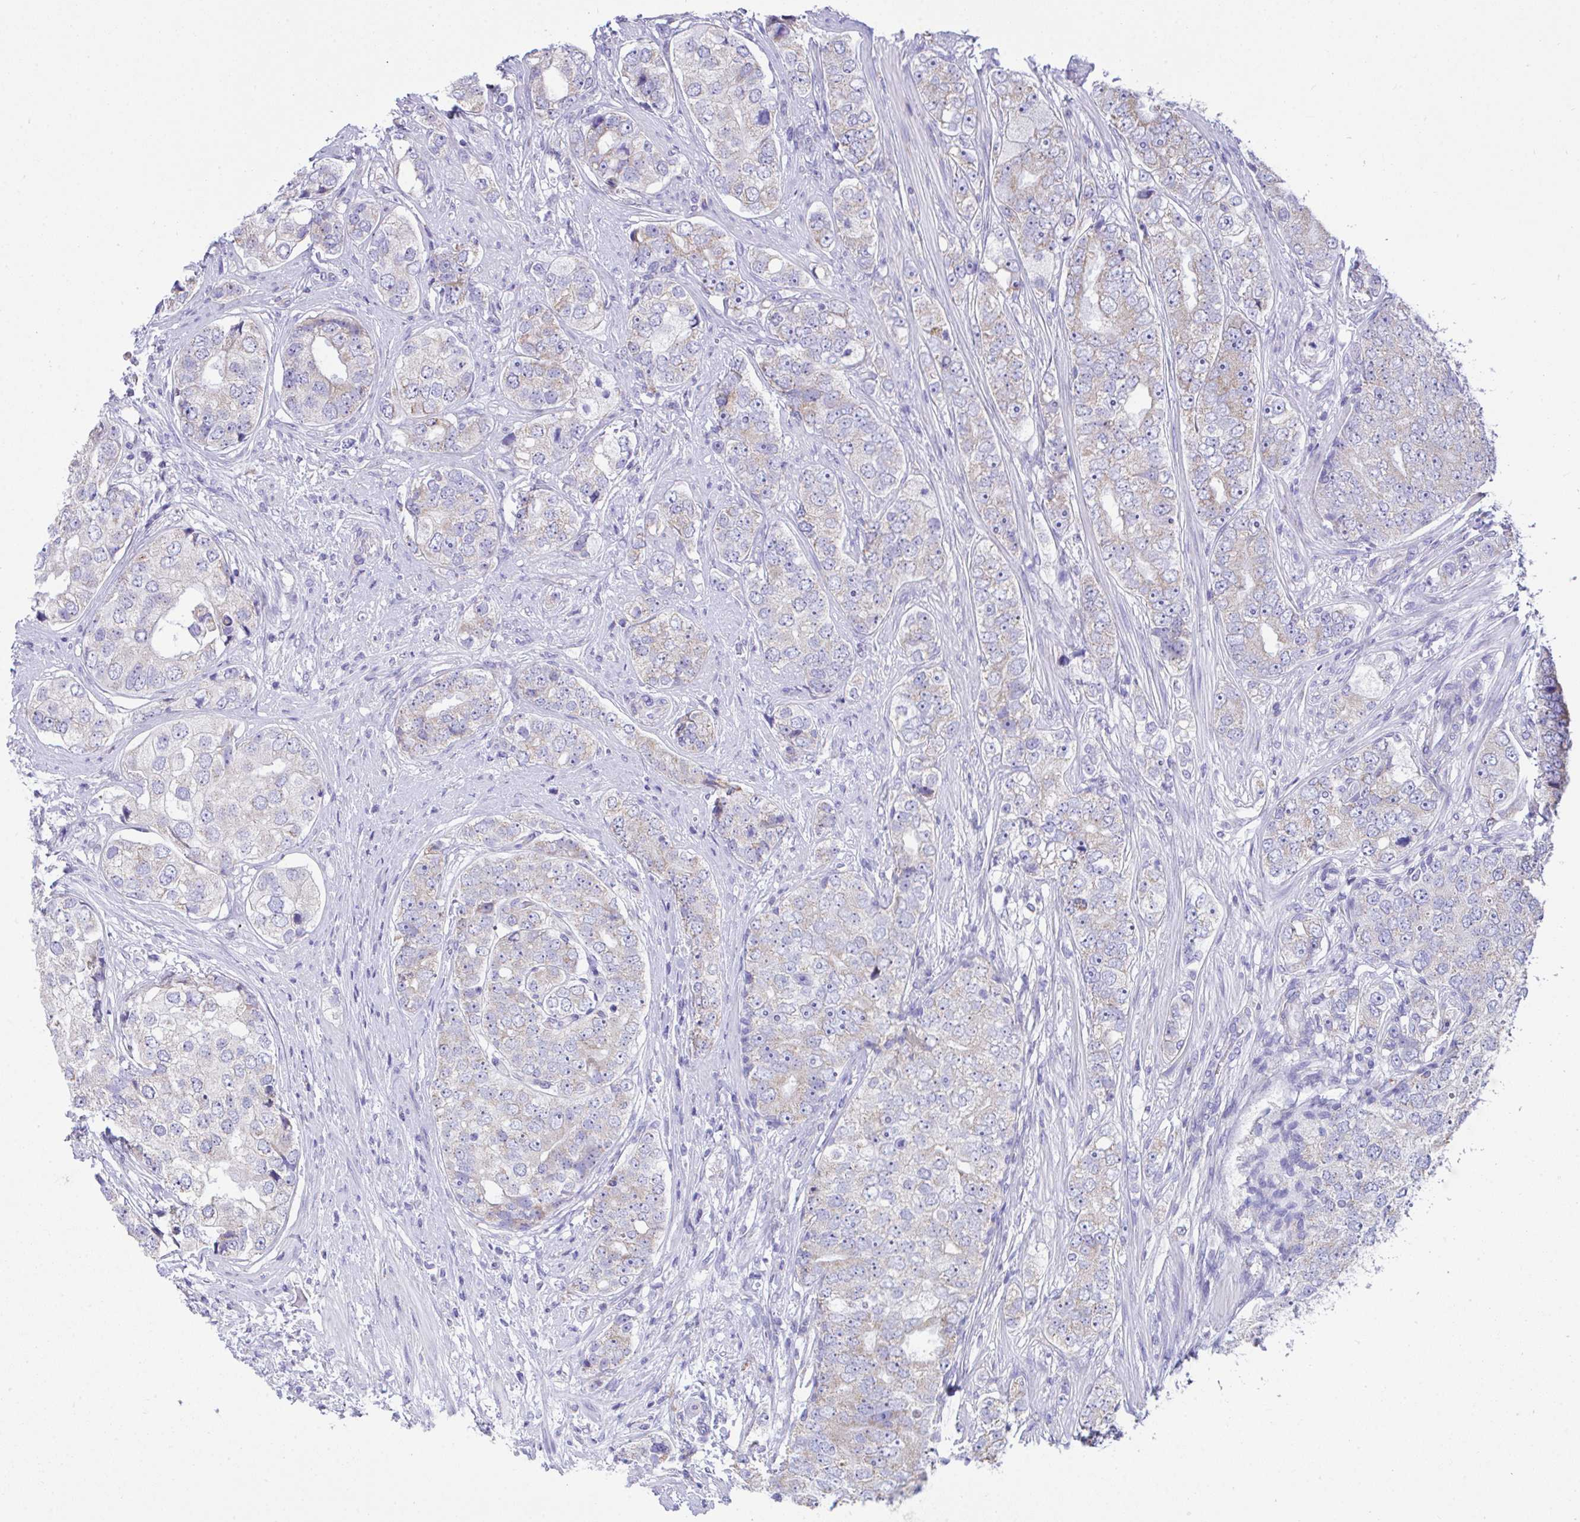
{"staining": {"intensity": "weak", "quantity": "25%-75%", "location": "cytoplasmic/membranous"}, "tissue": "prostate cancer", "cell_type": "Tumor cells", "image_type": "cancer", "snomed": [{"axis": "morphology", "description": "Adenocarcinoma, High grade"}, {"axis": "topography", "description": "Prostate"}], "caption": "This photomicrograph demonstrates IHC staining of human adenocarcinoma (high-grade) (prostate), with low weak cytoplasmic/membranous expression in approximately 25%-75% of tumor cells.", "gene": "NLRP8", "patient": {"sex": "male", "age": 60}}